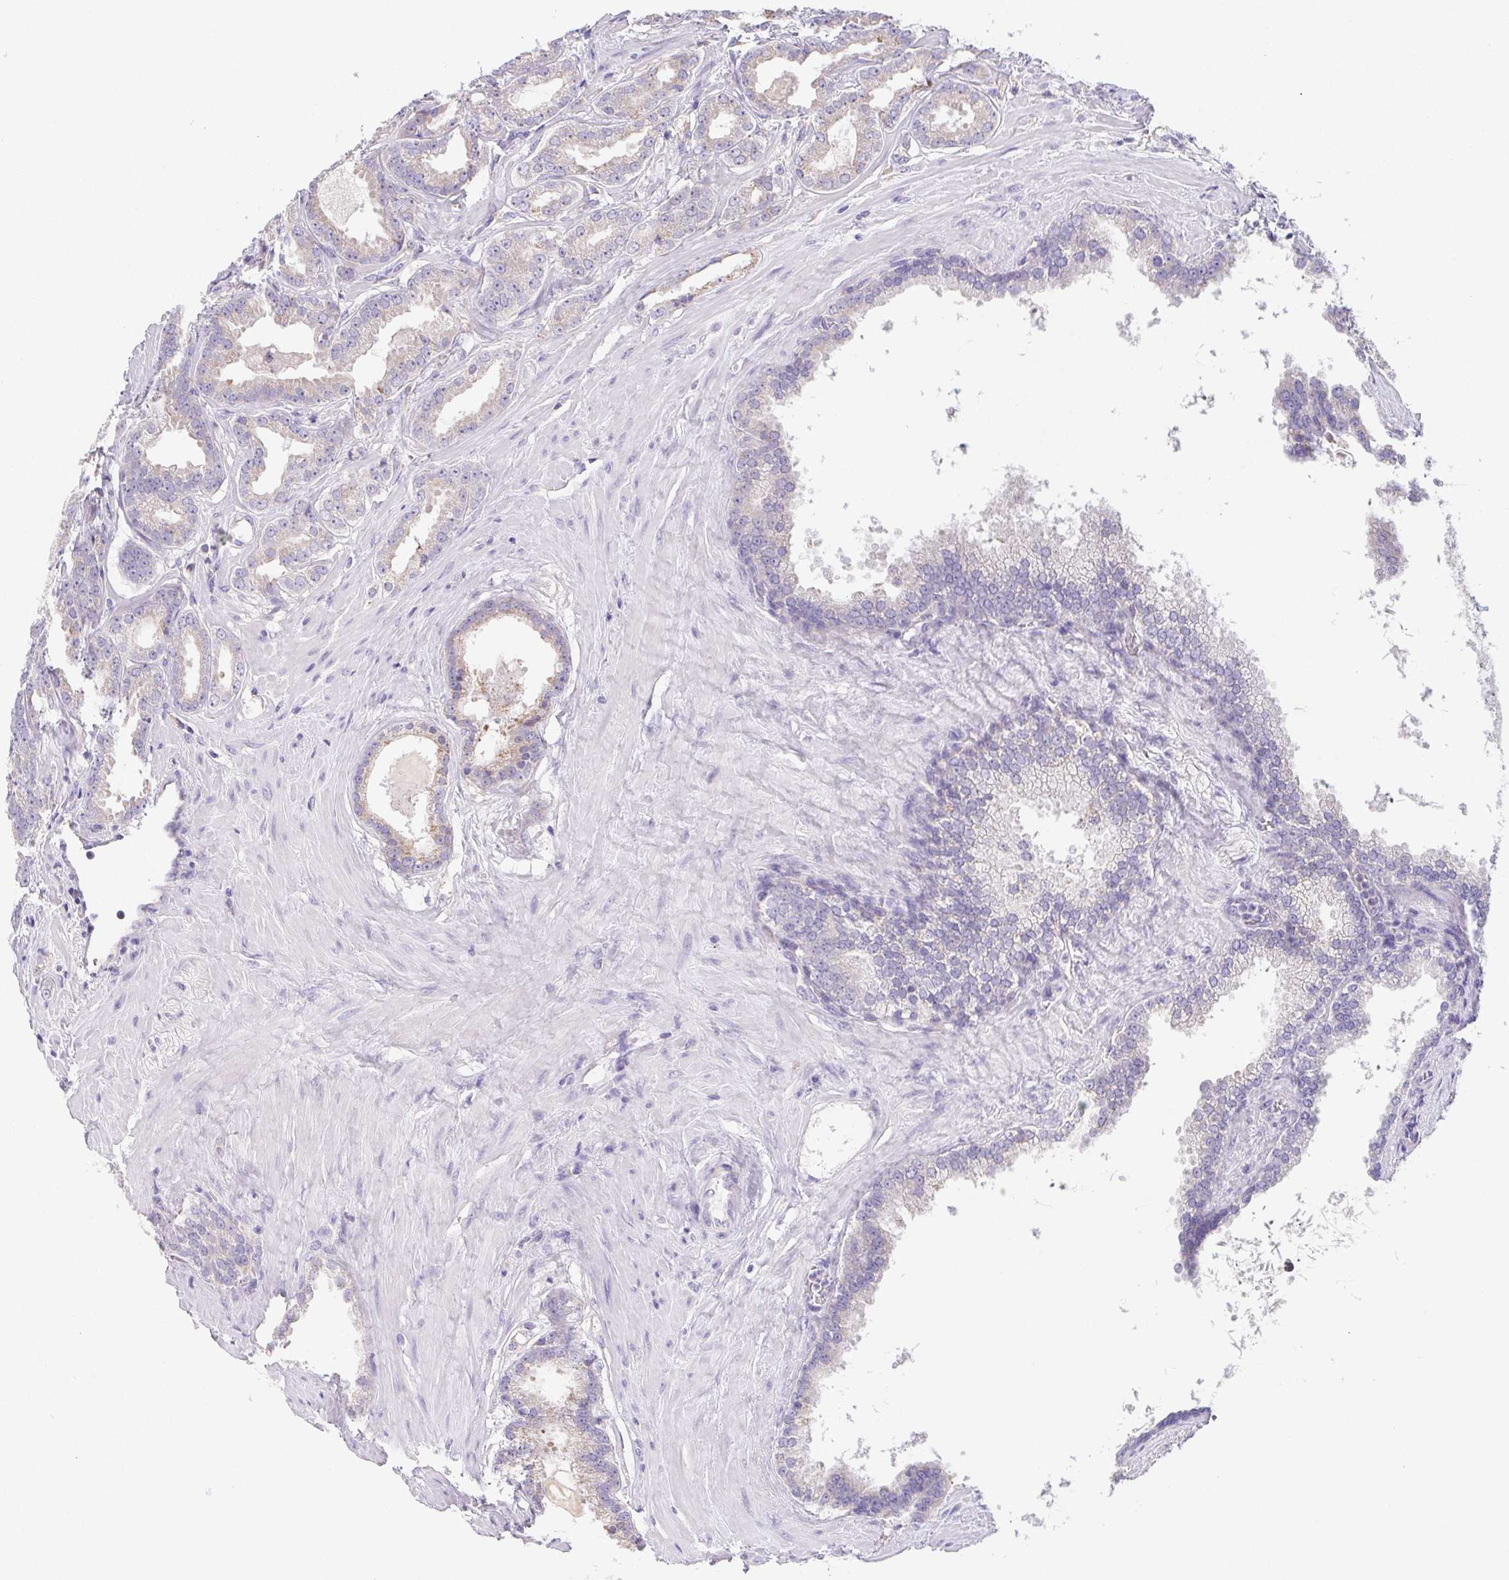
{"staining": {"intensity": "weak", "quantity": "25%-75%", "location": "cytoplasmic/membranous"}, "tissue": "prostate cancer", "cell_type": "Tumor cells", "image_type": "cancer", "snomed": [{"axis": "morphology", "description": "Adenocarcinoma, Low grade"}, {"axis": "topography", "description": "Prostate"}], "caption": "There is low levels of weak cytoplasmic/membranous expression in tumor cells of prostate cancer (adenocarcinoma (low-grade)), as demonstrated by immunohistochemical staining (brown color).", "gene": "ADAM8", "patient": {"sex": "male", "age": 65}}